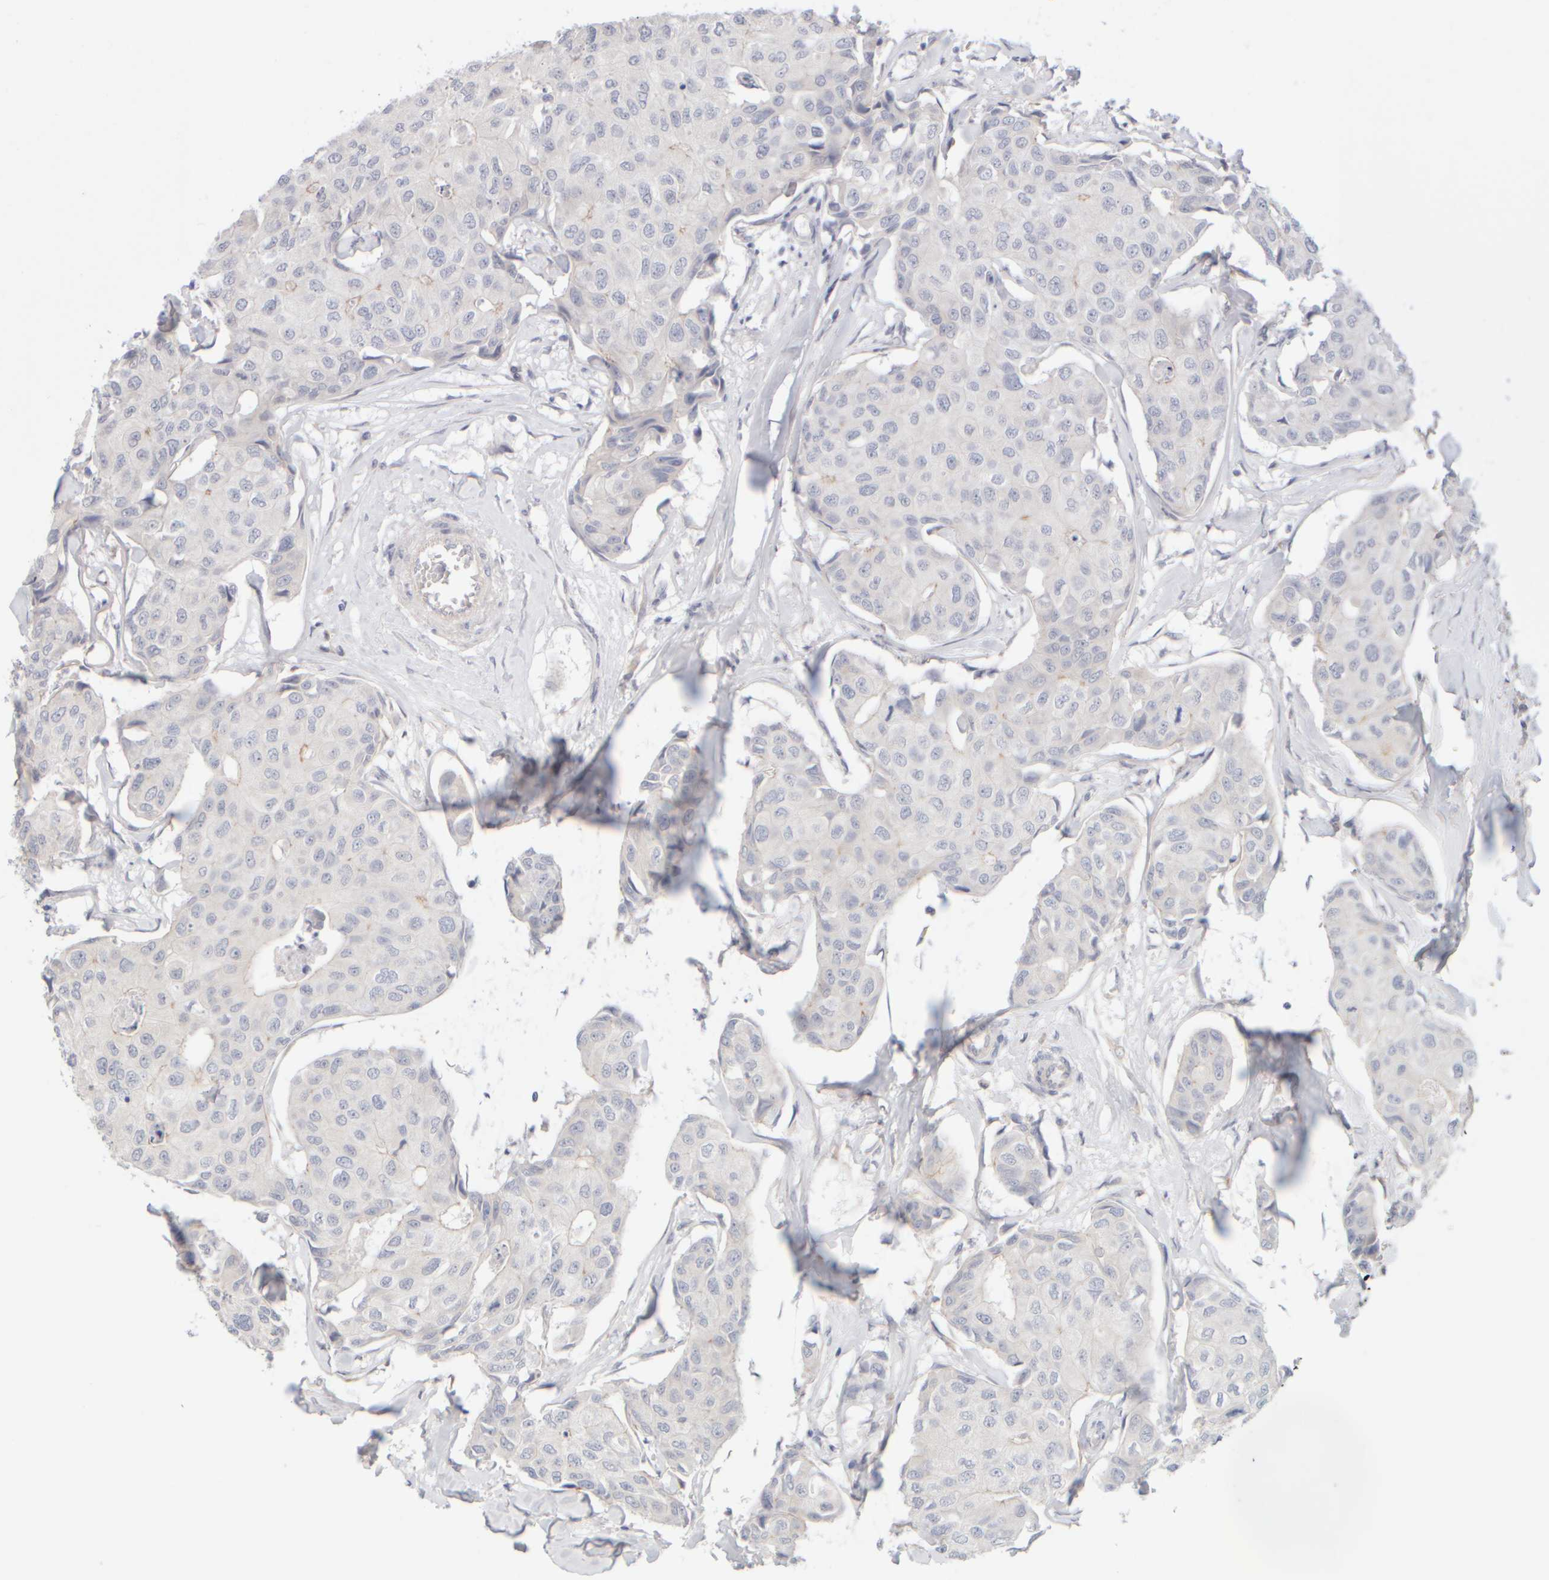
{"staining": {"intensity": "negative", "quantity": "none", "location": "none"}, "tissue": "breast cancer", "cell_type": "Tumor cells", "image_type": "cancer", "snomed": [{"axis": "morphology", "description": "Duct carcinoma"}, {"axis": "topography", "description": "Breast"}], "caption": "Protein analysis of breast intraductal carcinoma displays no significant positivity in tumor cells.", "gene": "GOPC", "patient": {"sex": "female", "age": 80}}